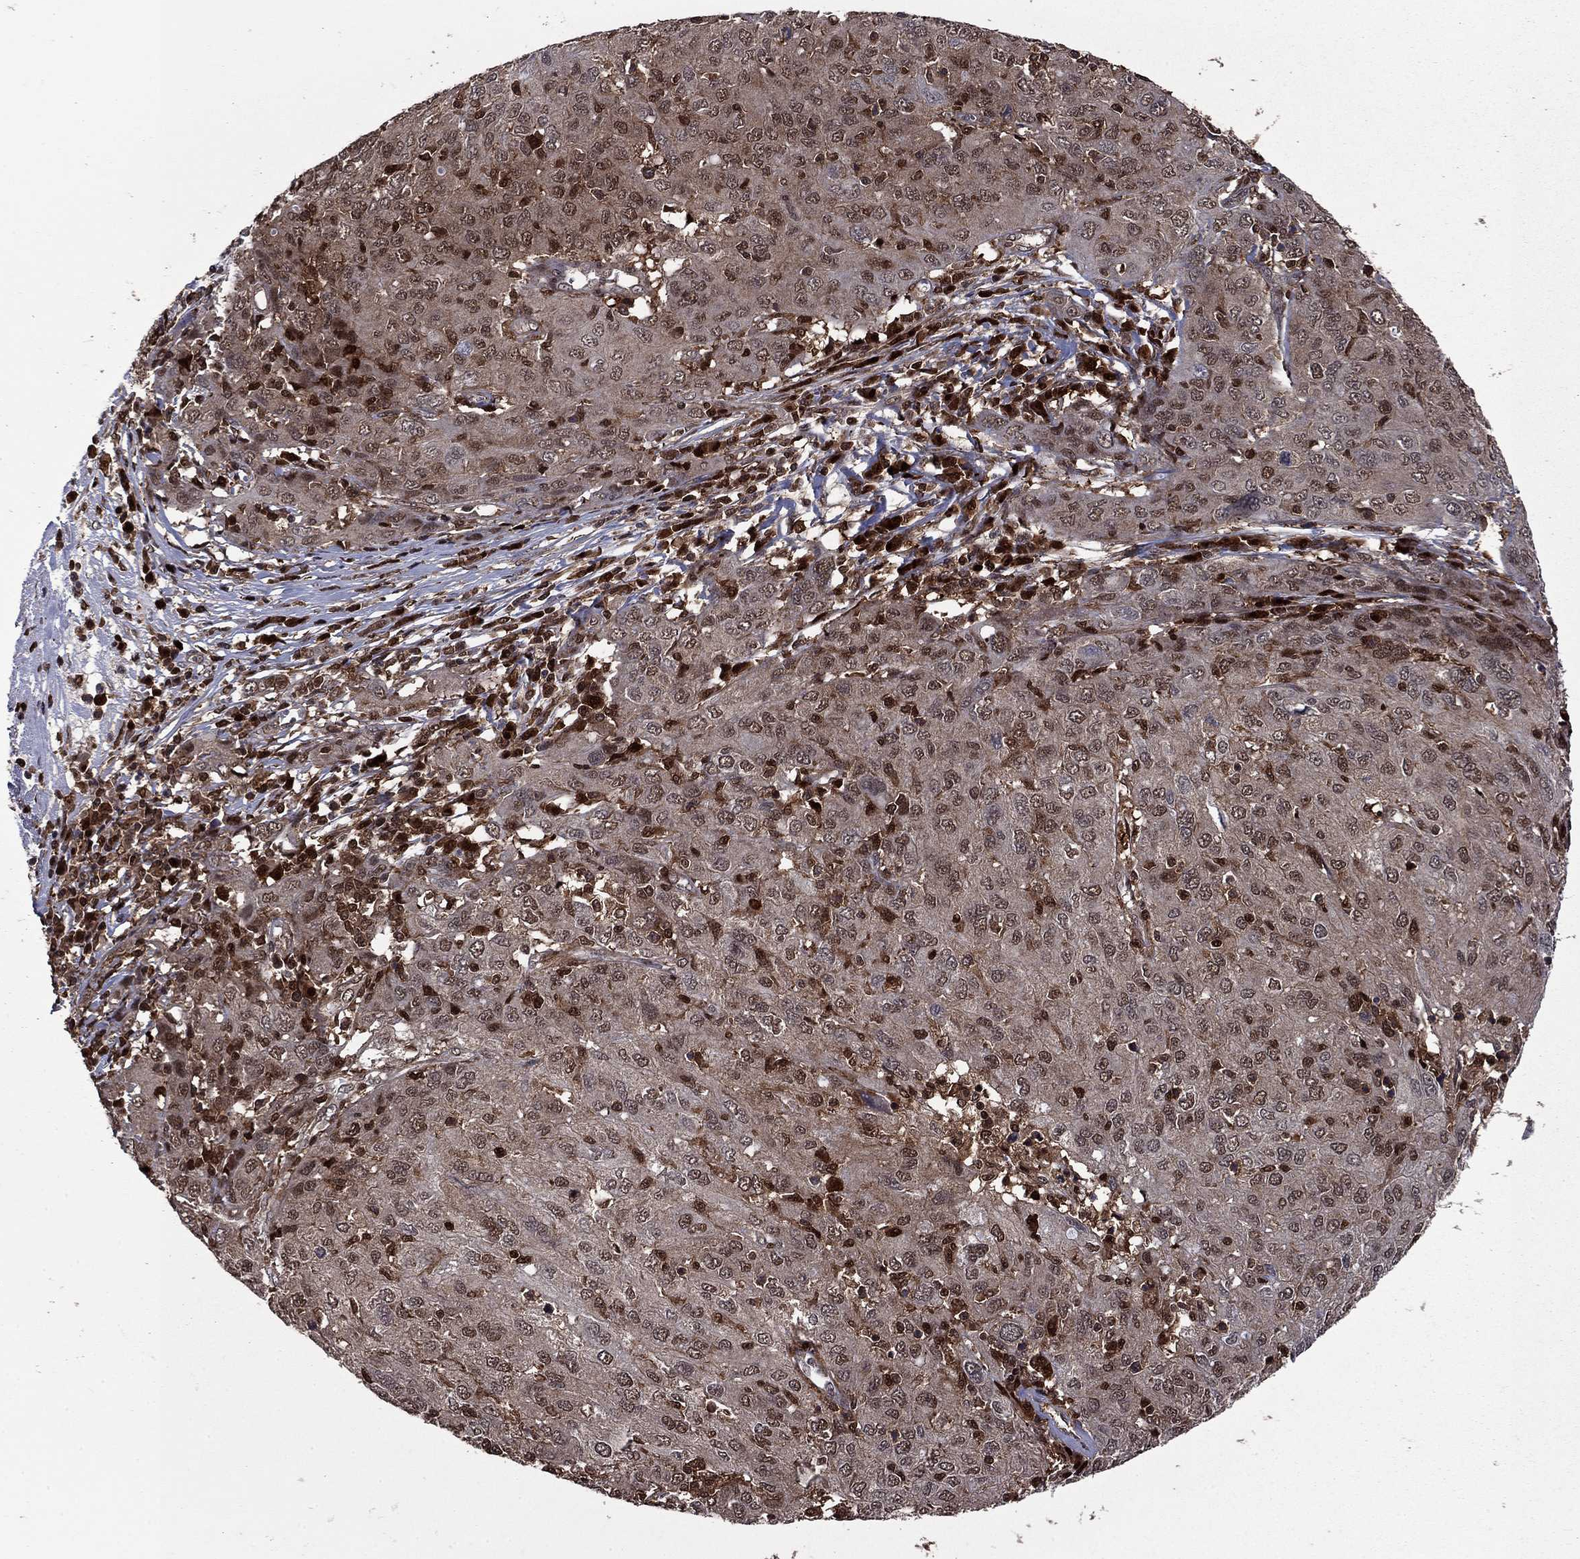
{"staining": {"intensity": "moderate", "quantity": "<25%", "location": "cytoplasmic/membranous,nuclear"}, "tissue": "ovarian cancer", "cell_type": "Tumor cells", "image_type": "cancer", "snomed": [{"axis": "morphology", "description": "Carcinoma, endometroid"}, {"axis": "topography", "description": "Ovary"}], "caption": "Protein staining of ovarian cancer (endometroid carcinoma) tissue reveals moderate cytoplasmic/membranous and nuclear expression in about <25% of tumor cells.", "gene": "APPBP2", "patient": {"sex": "female", "age": 50}}